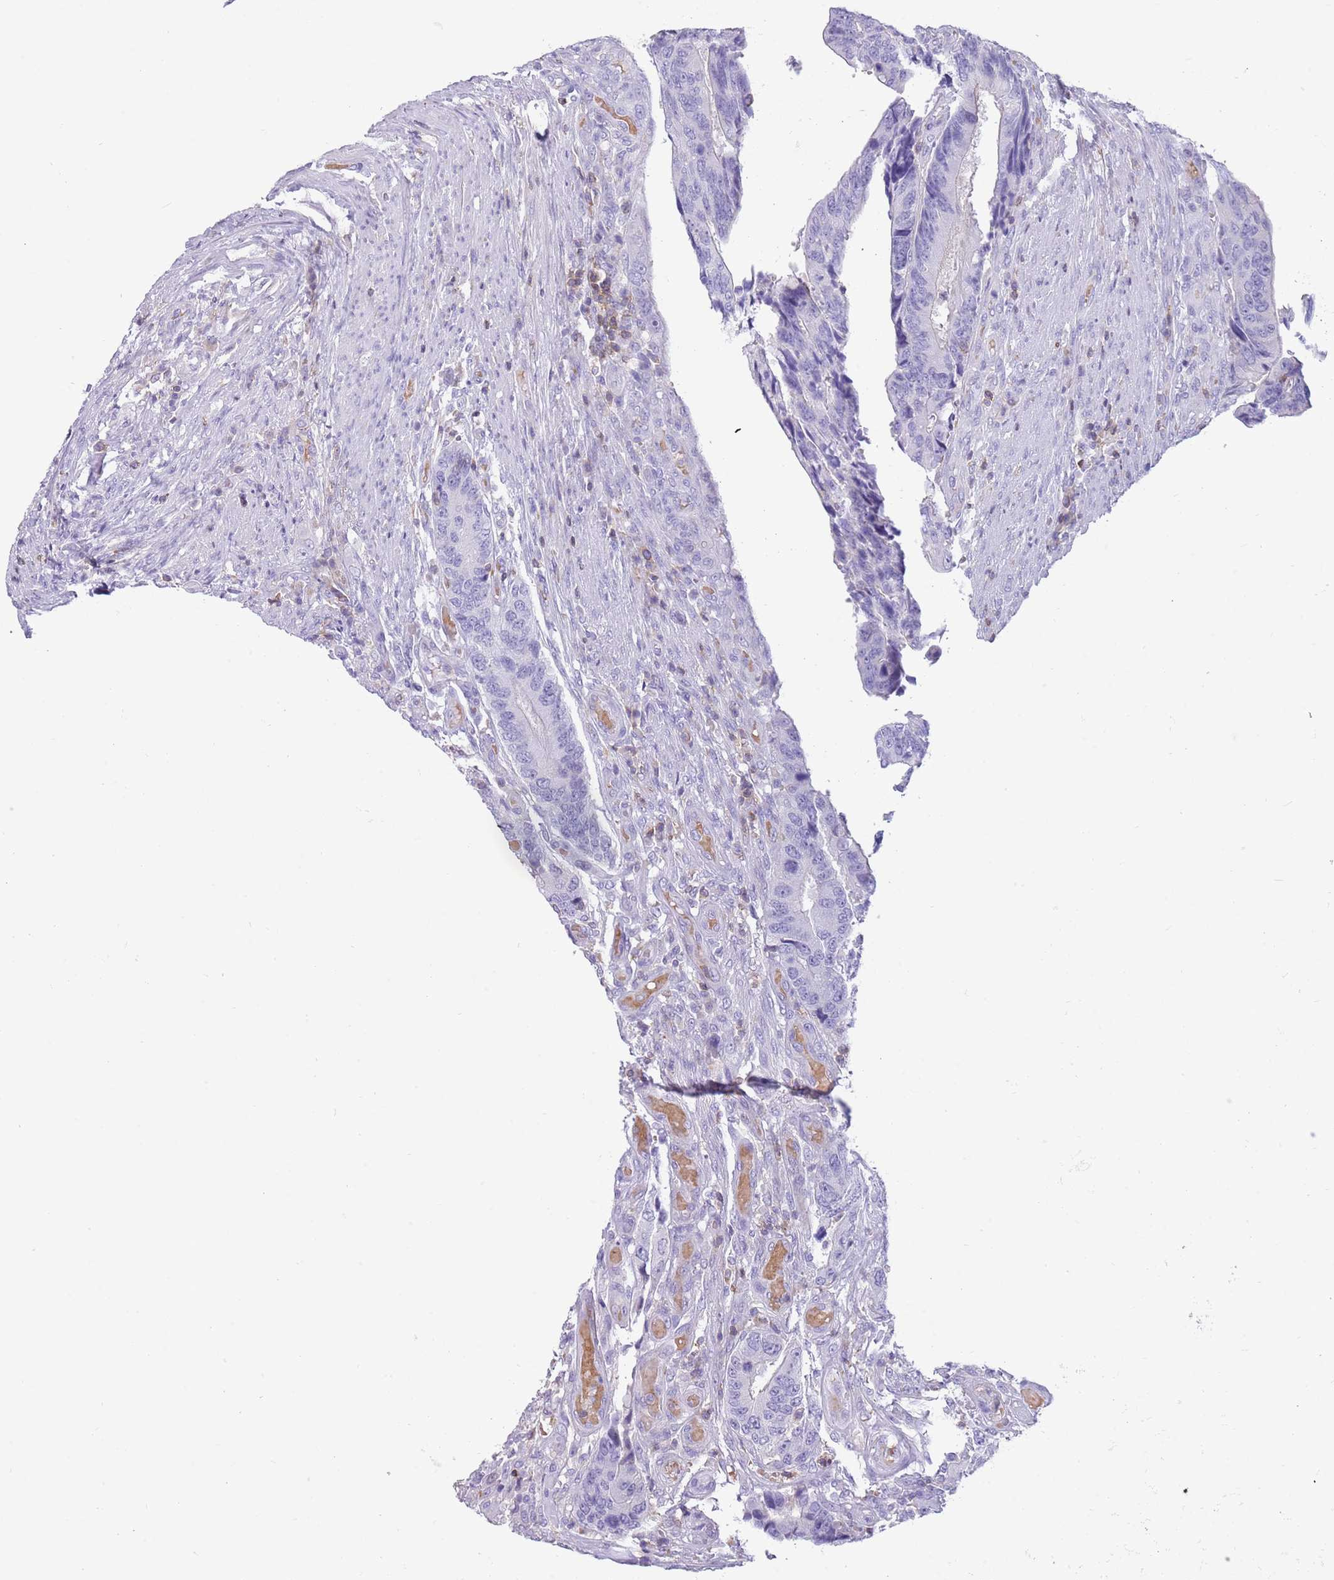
{"staining": {"intensity": "negative", "quantity": "none", "location": "none"}, "tissue": "colorectal cancer", "cell_type": "Tumor cells", "image_type": "cancer", "snomed": [{"axis": "morphology", "description": "Adenocarcinoma, NOS"}, {"axis": "topography", "description": "Colon"}], "caption": "Adenocarcinoma (colorectal) was stained to show a protein in brown. There is no significant positivity in tumor cells.", "gene": "OR4Q3", "patient": {"sex": "male", "age": 87}}